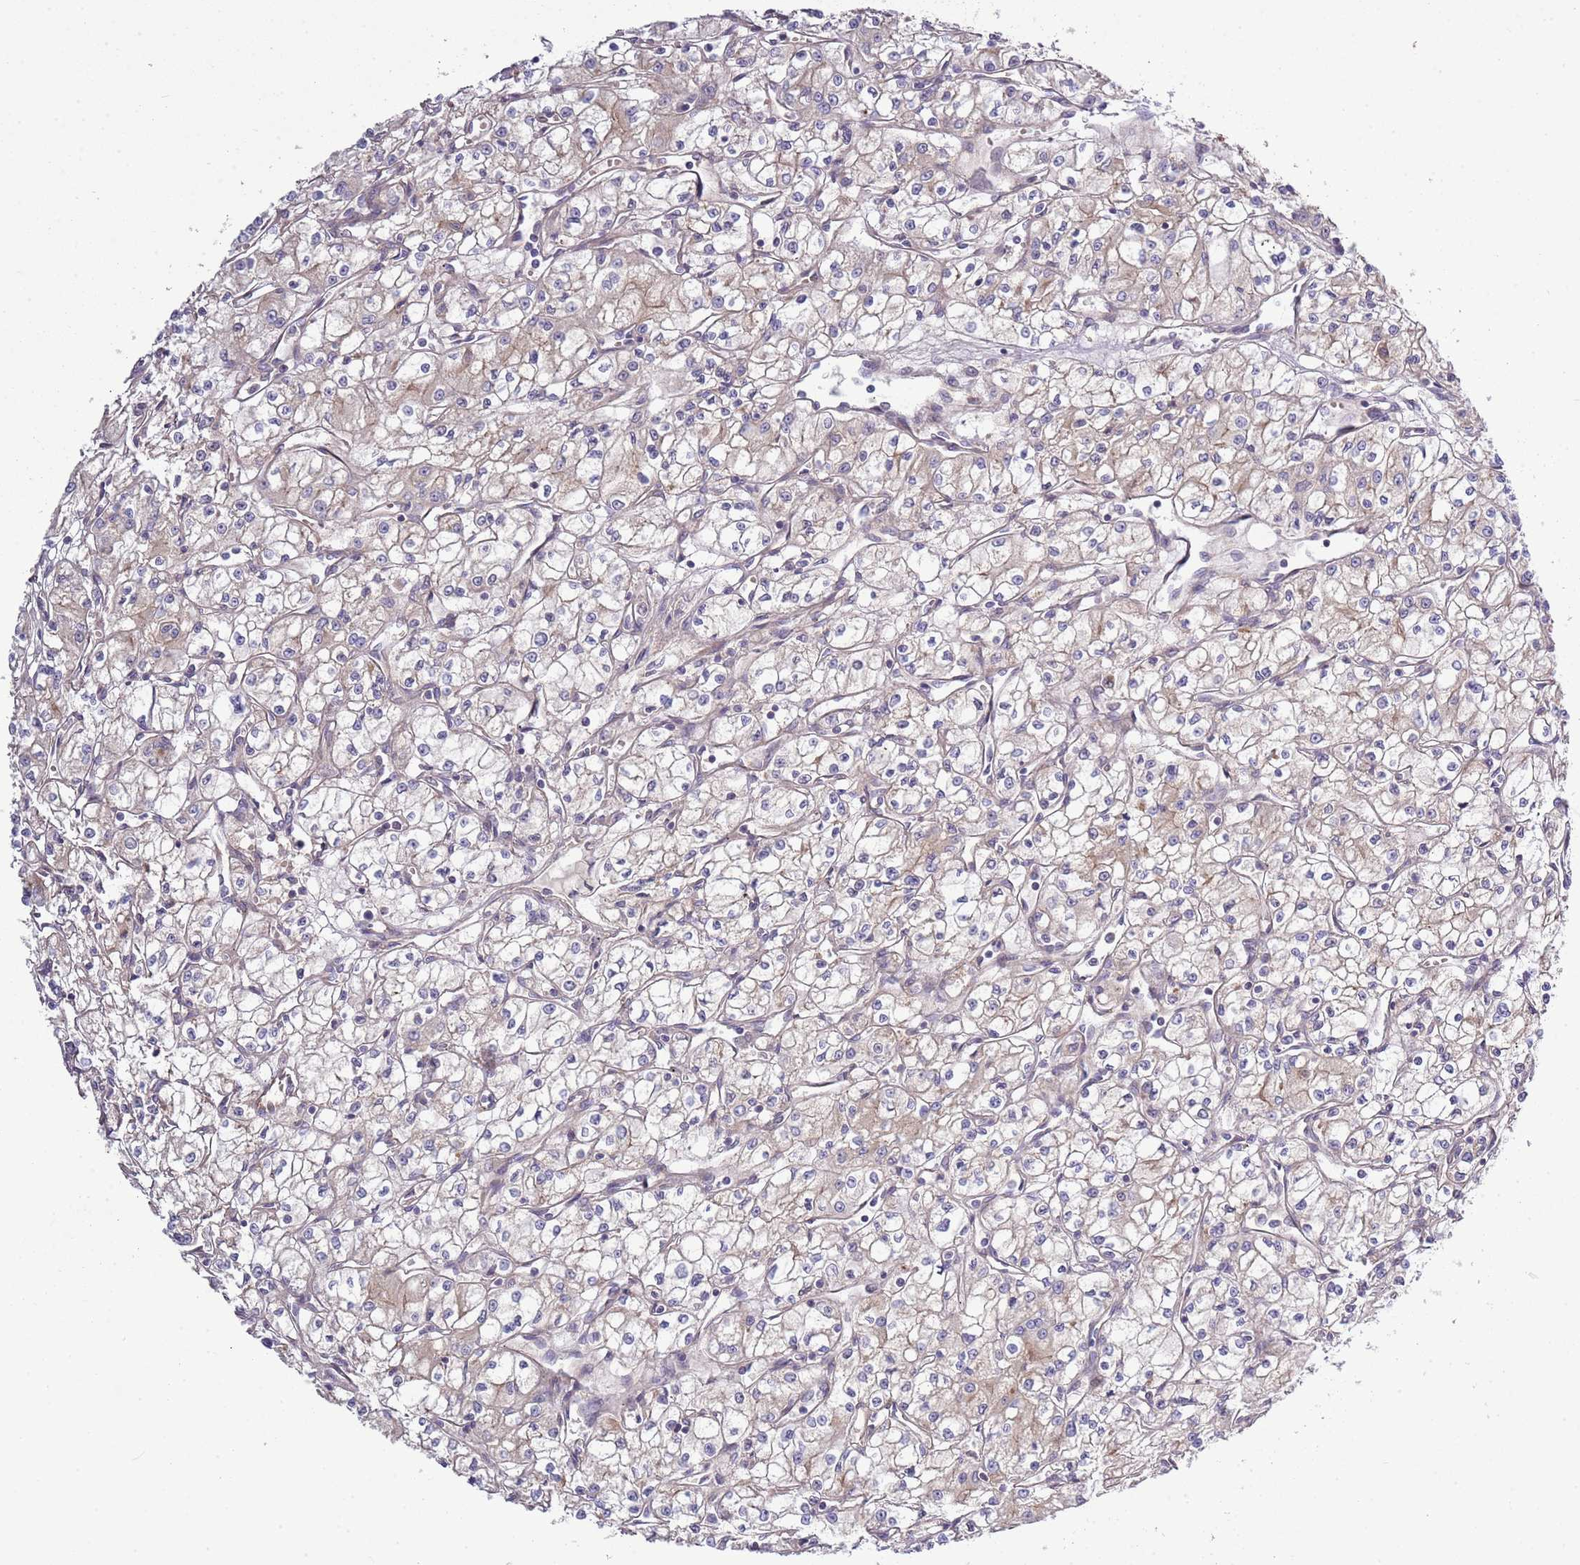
{"staining": {"intensity": "negative", "quantity": "none", "location": "none"}, "tissue": "renal cancer", "cell_type": "Tumor cells", "image_type": "cancer", "snomed": [{"axis": "morphology", "description": "Adenocarcinoma, NOS"}, {"axis": "topography", "description": "Kidney"}], "caption": "Immunohistochemistry micrograph of neoplastic tissue: adenocarcinoma (renal) stained with DAB (3,3'-diaminobenzidine) demonstrates no significant protein expression in tumor cells.", "gene": "GNL1", "patient": {"sex": "male", "age": 59}}